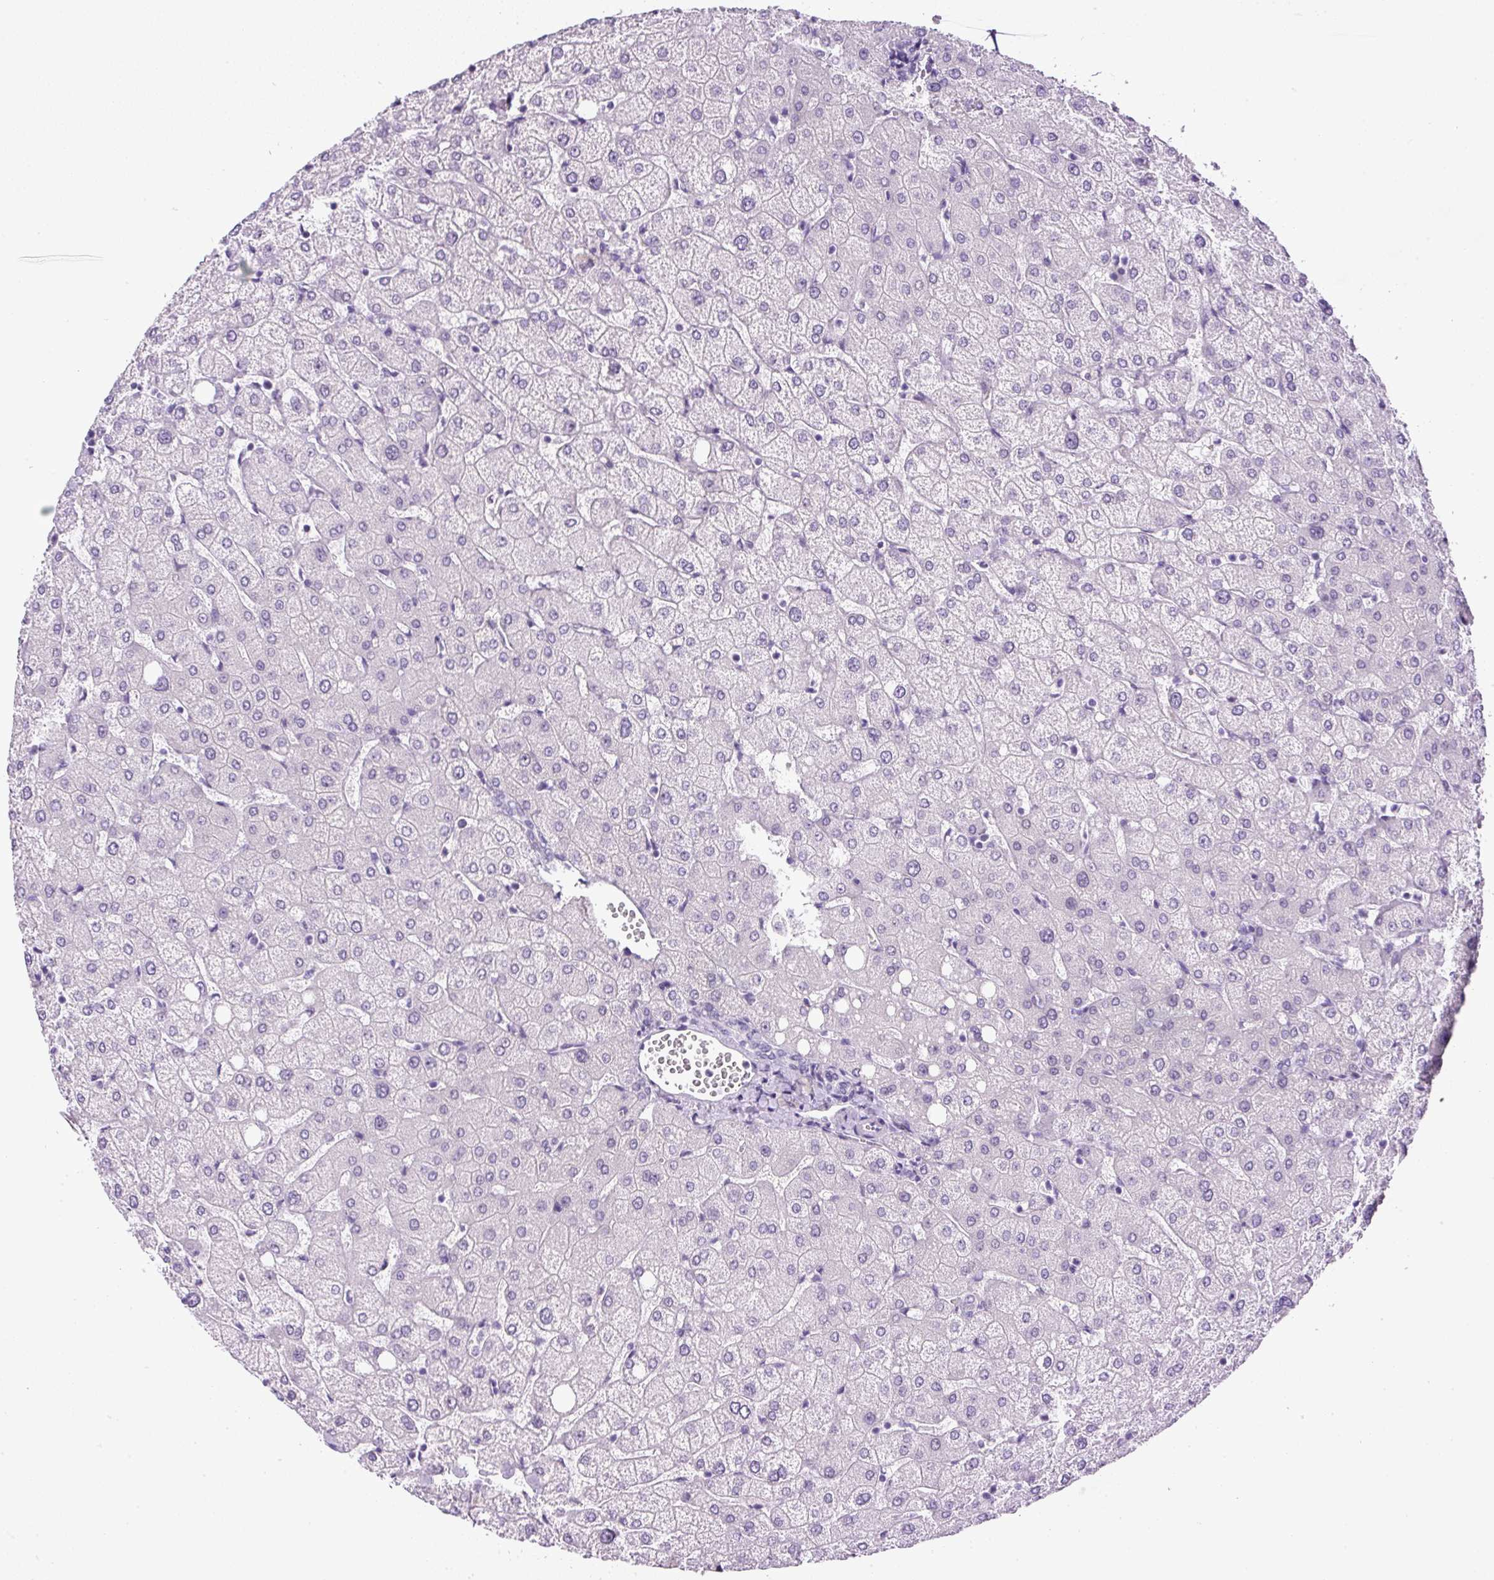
{"staining": {"intensity": "negative", "quantity": "none", "location": "none"}, "tissue": "liver", "cell_type": "Cholangiocytes", "image_type": "normal", "snomed": [{"axis": "morphology", "description": "Normal tissue, NOS"}, {"axis": "topography", "description": "Liver"}], "caption": "IHC of unremarkable human liver demonstrates no positivity in cholangiocytes.", "gene": "RHBDD2", "patient": {"sex": "female", "age": 54}}